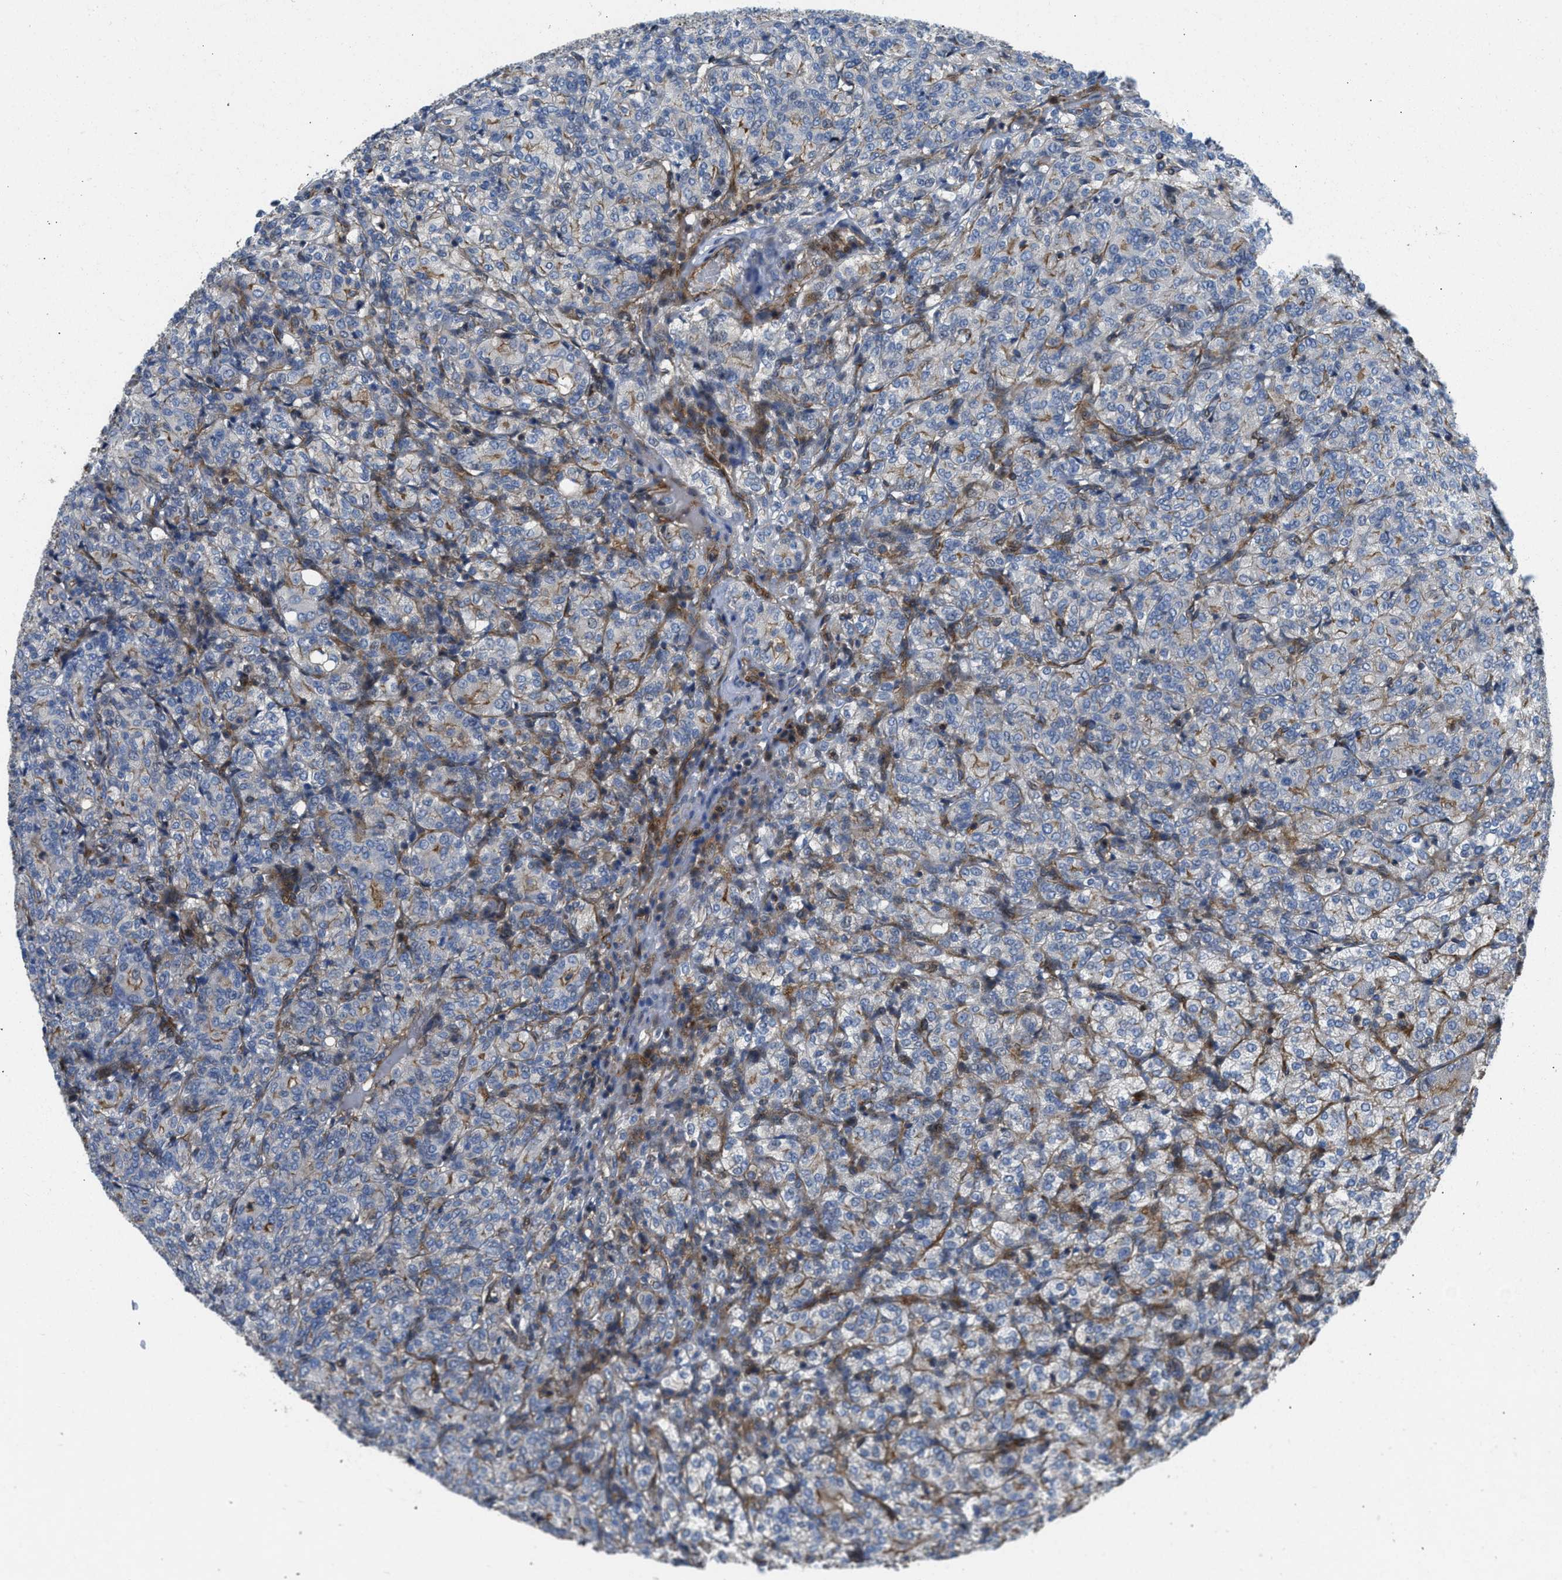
{"staining": {"intensity": "weak", "quantity": "25%-75%", "location": "cytoplasmic/membranous"}, "tissue": "renal cancer", "cell_type": "Tumor cells", "image_type": "cancer", "snomed": [{"axis": "morphology", "description": "Adenocarcinoma, NOS"}, {"axis": "topography", "description": "Kidney"}], "caption": "The micrograph displays a brown stain indicating the presence of a protein in the cytoplasmic/membranous of tumor cells in renal cancer. The staining was performed using DAB to visualize the protein expression in brown, while the nuclei were stained in blue with hematoxylin (Magnification: 20x).", "gene": "NYNRIN", "patient": {"sex": "male", "age": 77}}